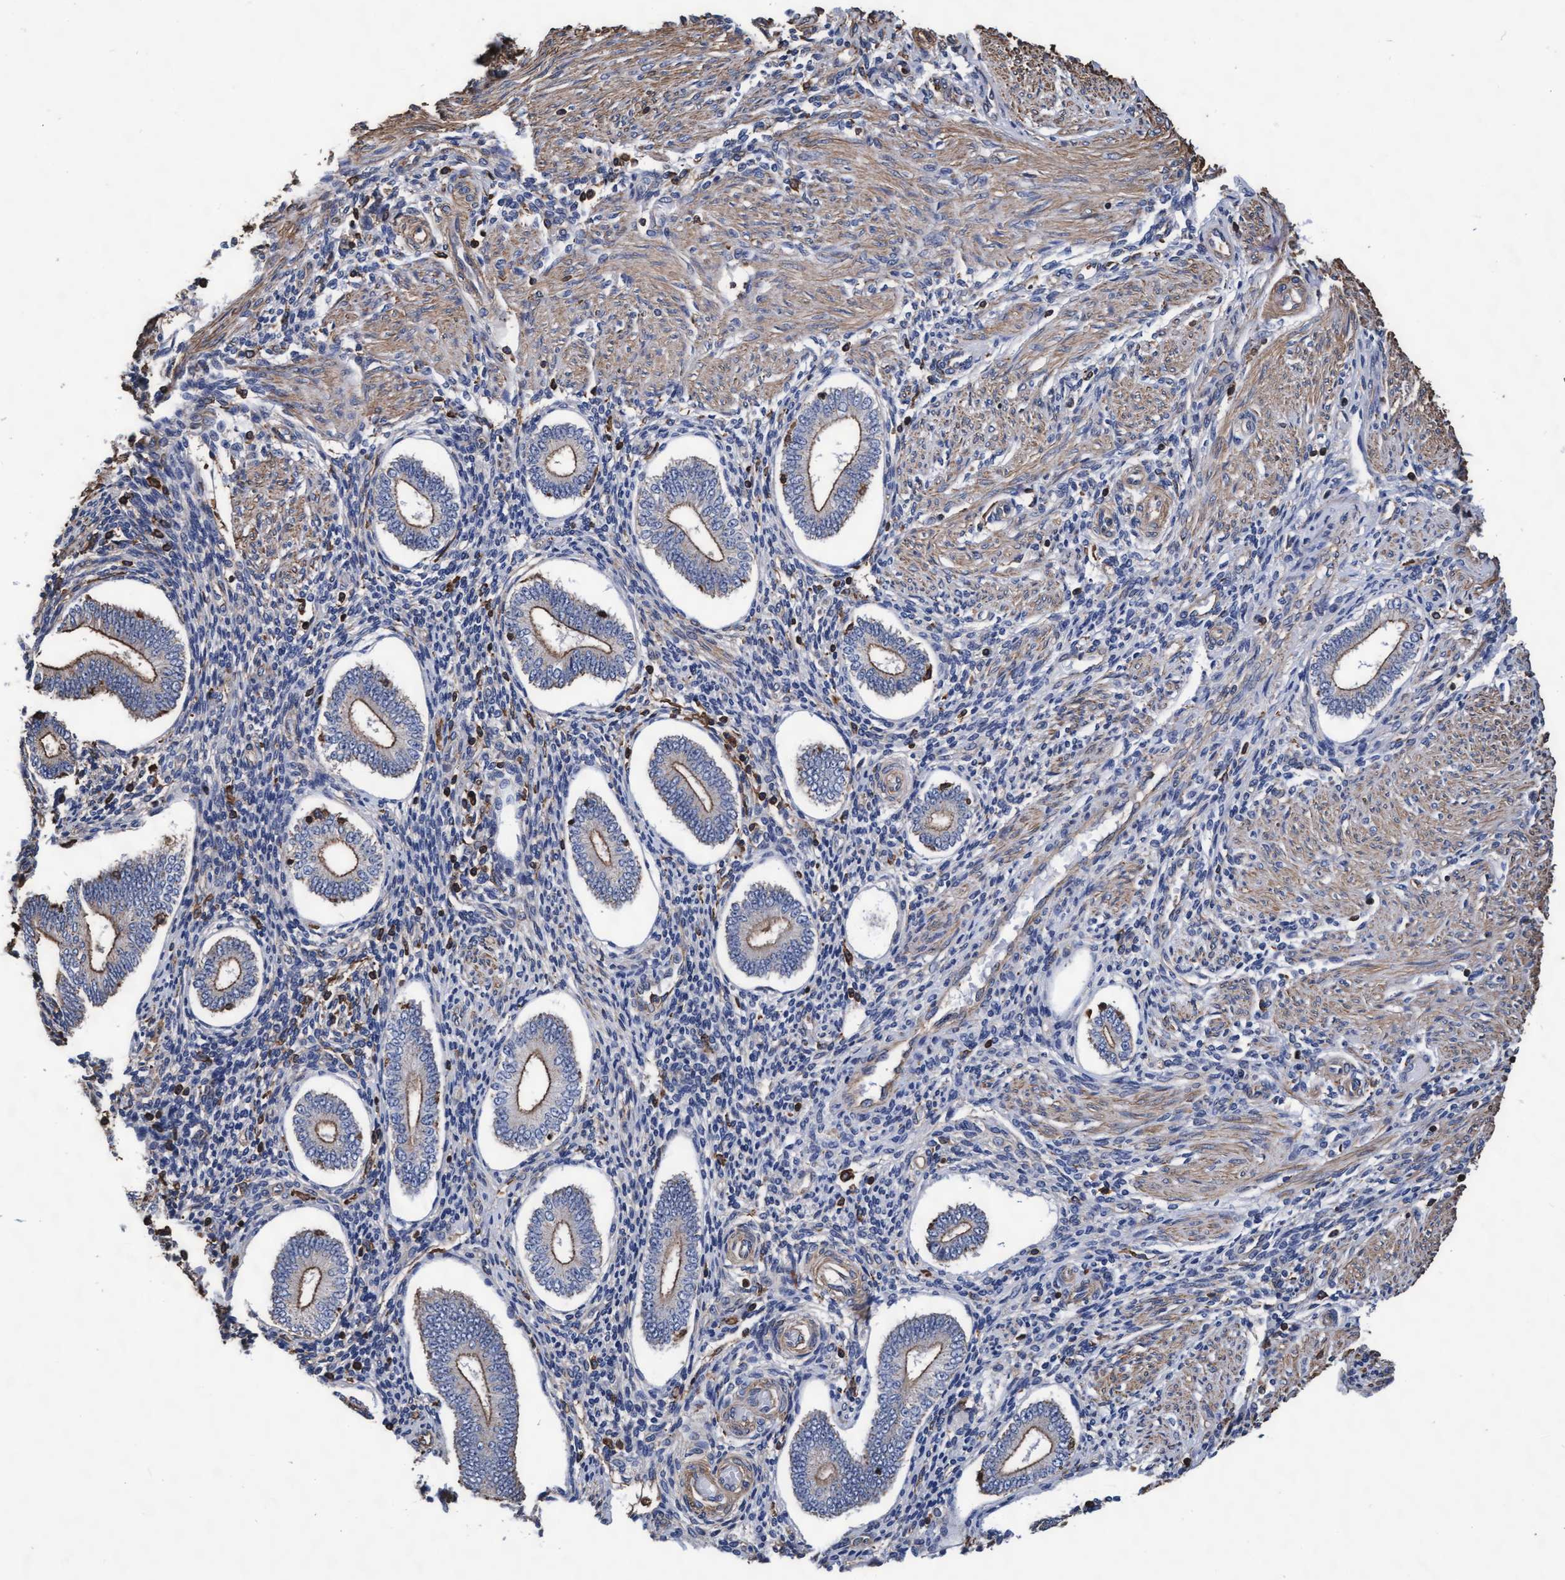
{"staining": {"intensity": "weak", "quantity": "<25%", "location": "cytoplasmic/membranous"}, "tissue": "endometrium", "cell_type": "Cells in endometrial stroma", "image_type": "normal", "snomed": [{"axis": "morphology", "description": "Normal tissue, NOS"}, {"axis": "topography", "description": "Endometrium"}], "caption": "High power microscopy image of an immunohistochemistry (IHC) micrograph of unremarkable endometrium, revealing no significant staining in cells in endometrial stroma.", "gene": "GRHPR", "patient": {"sex": "female", "age": 42}}